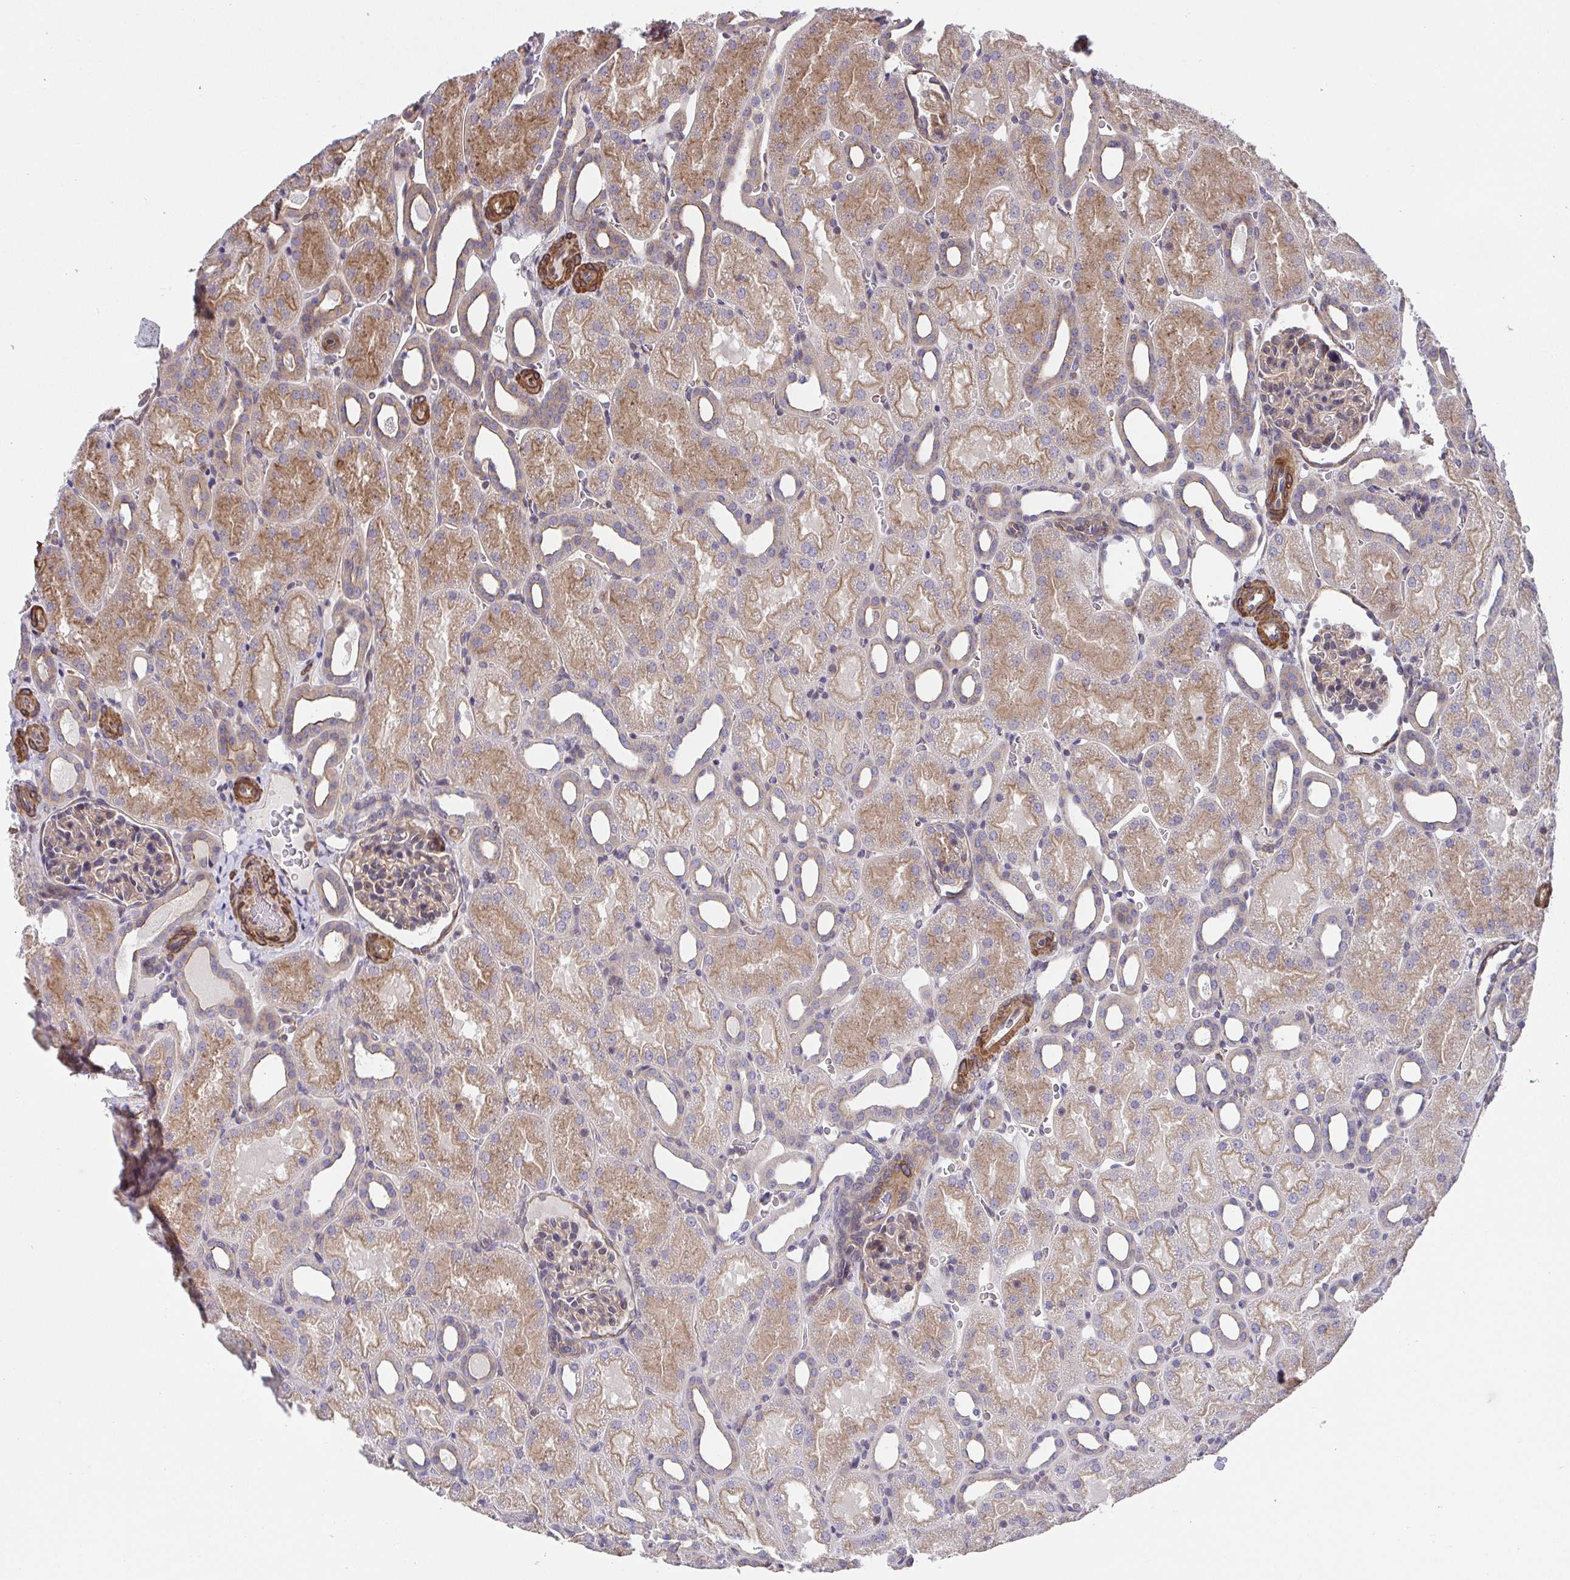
{"staining": {"intensity": "moderate", "quantity": "25%-75%", "location": "cytoplasmic/membranous"}, "tissue": "kidney", "cell_type": "Cells in glomeruli", "image_type": "normal", "snomed": [{"axis": "morphology", "description": "Normal tissue, NOS"}, {"axis": "topography", "description": "Kidney"}], "caption": "Immunohistochemical staining of unremarkable kidney exhibits moderate cytoplasmic/membranous protein staining in approximately 25%-75% of cells in glomeruli. (DAB = brown stain, brightfield microscopy at high magnification).", "gene": "ZNF696", "patient": {"sex": "male", "age": 2}}